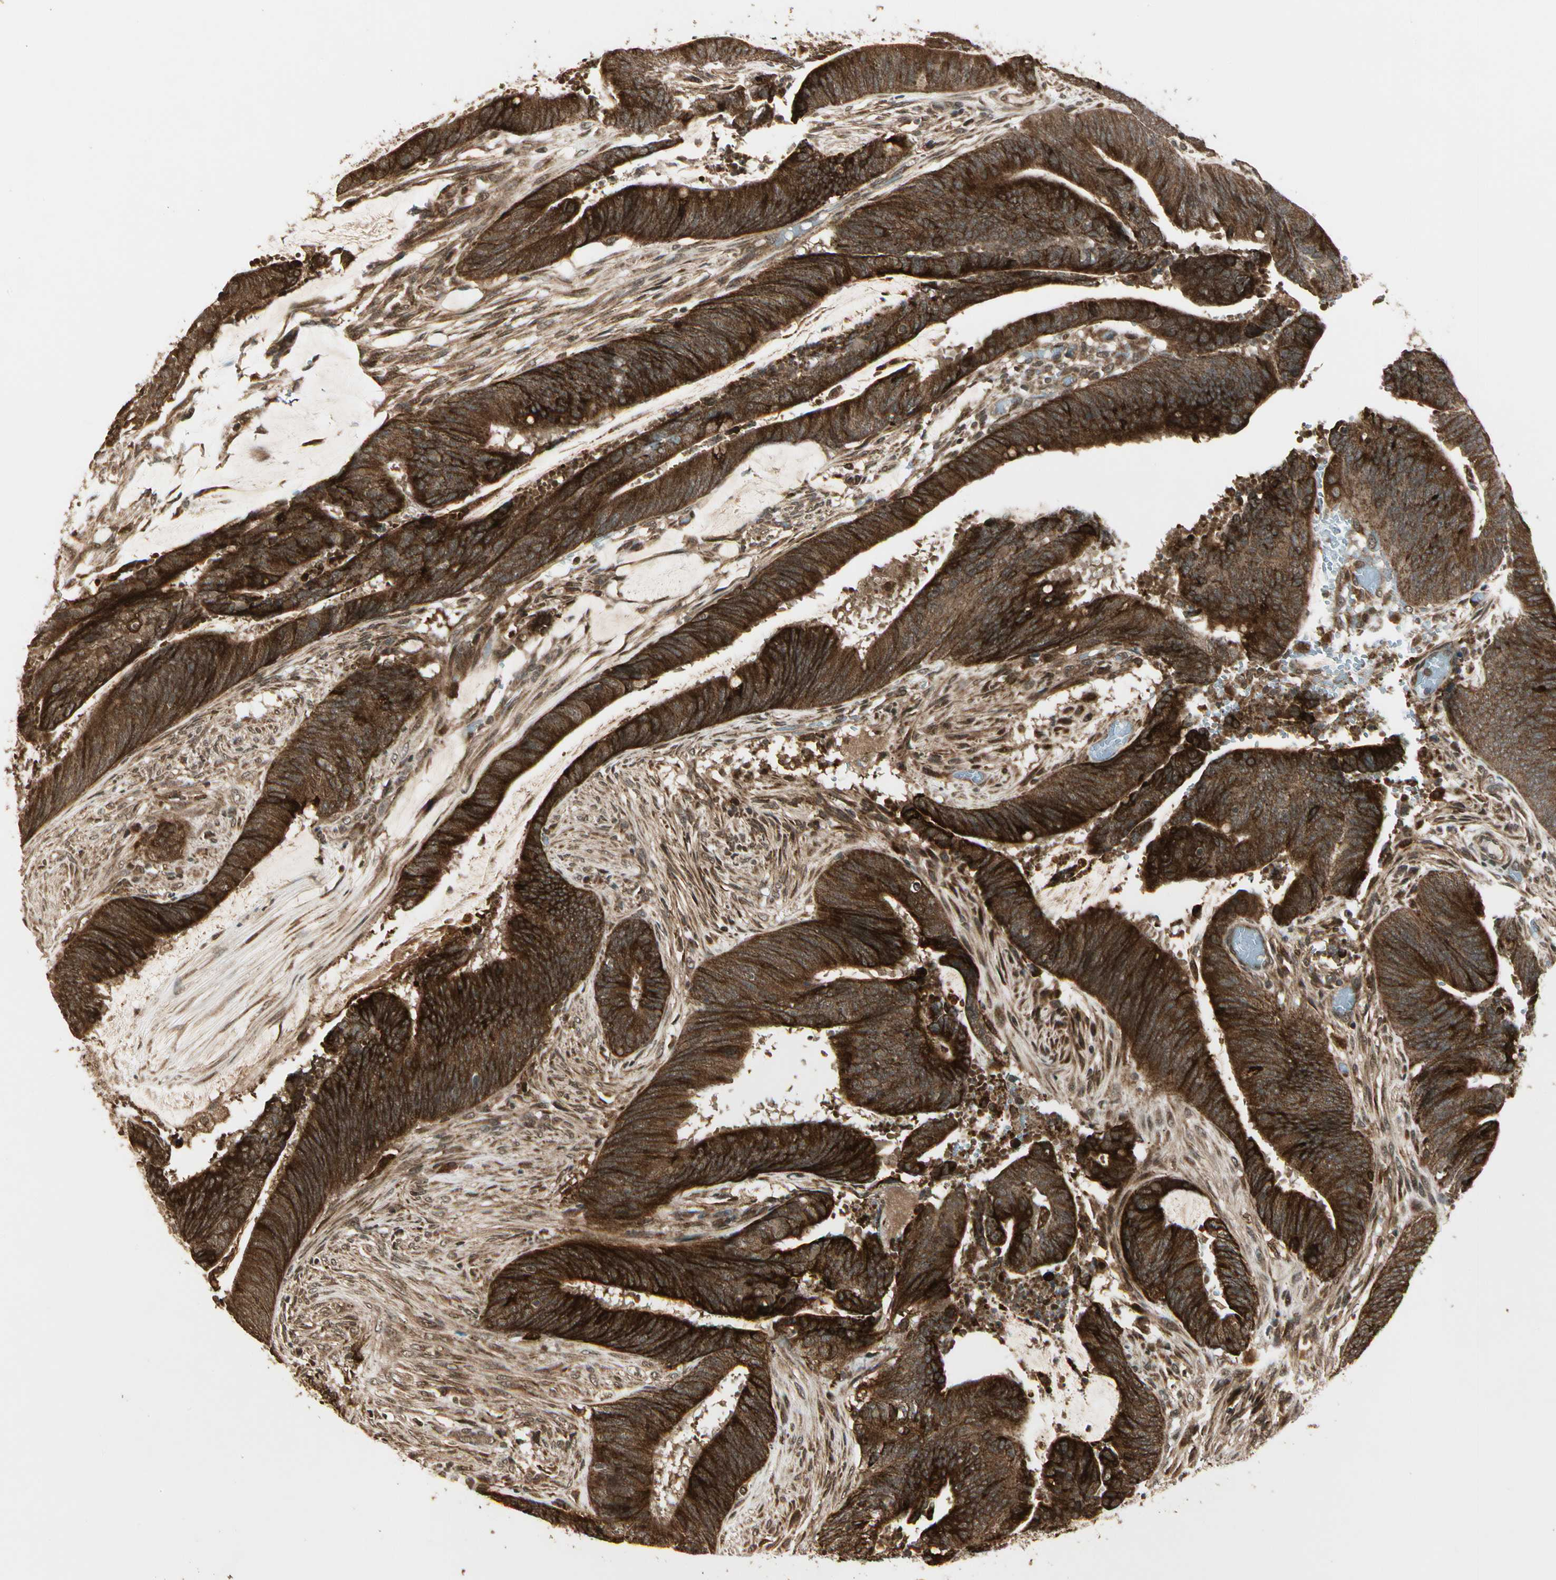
{"staining": {"intensity": "strong", "quantity": ">75%", "location": "cytoplasmic/membranous"}, "tissue": "colorectal cancer", "cell_type": "Tumor cells", "image_type": "cancer", "snomed": [{"axis": "morphology", "description": "Adenocarcinoma, NOS"}, {"axis": "topography", "description": "Rectum"}], "caption": "Tumor cells reveal high levels of strong cytoplasmic/membranous positivity in approximately >75% of cells in human colorectal adenocarcinoma.", "gene": "GLUL", "patient": {"sex": "female", "age": 66}}